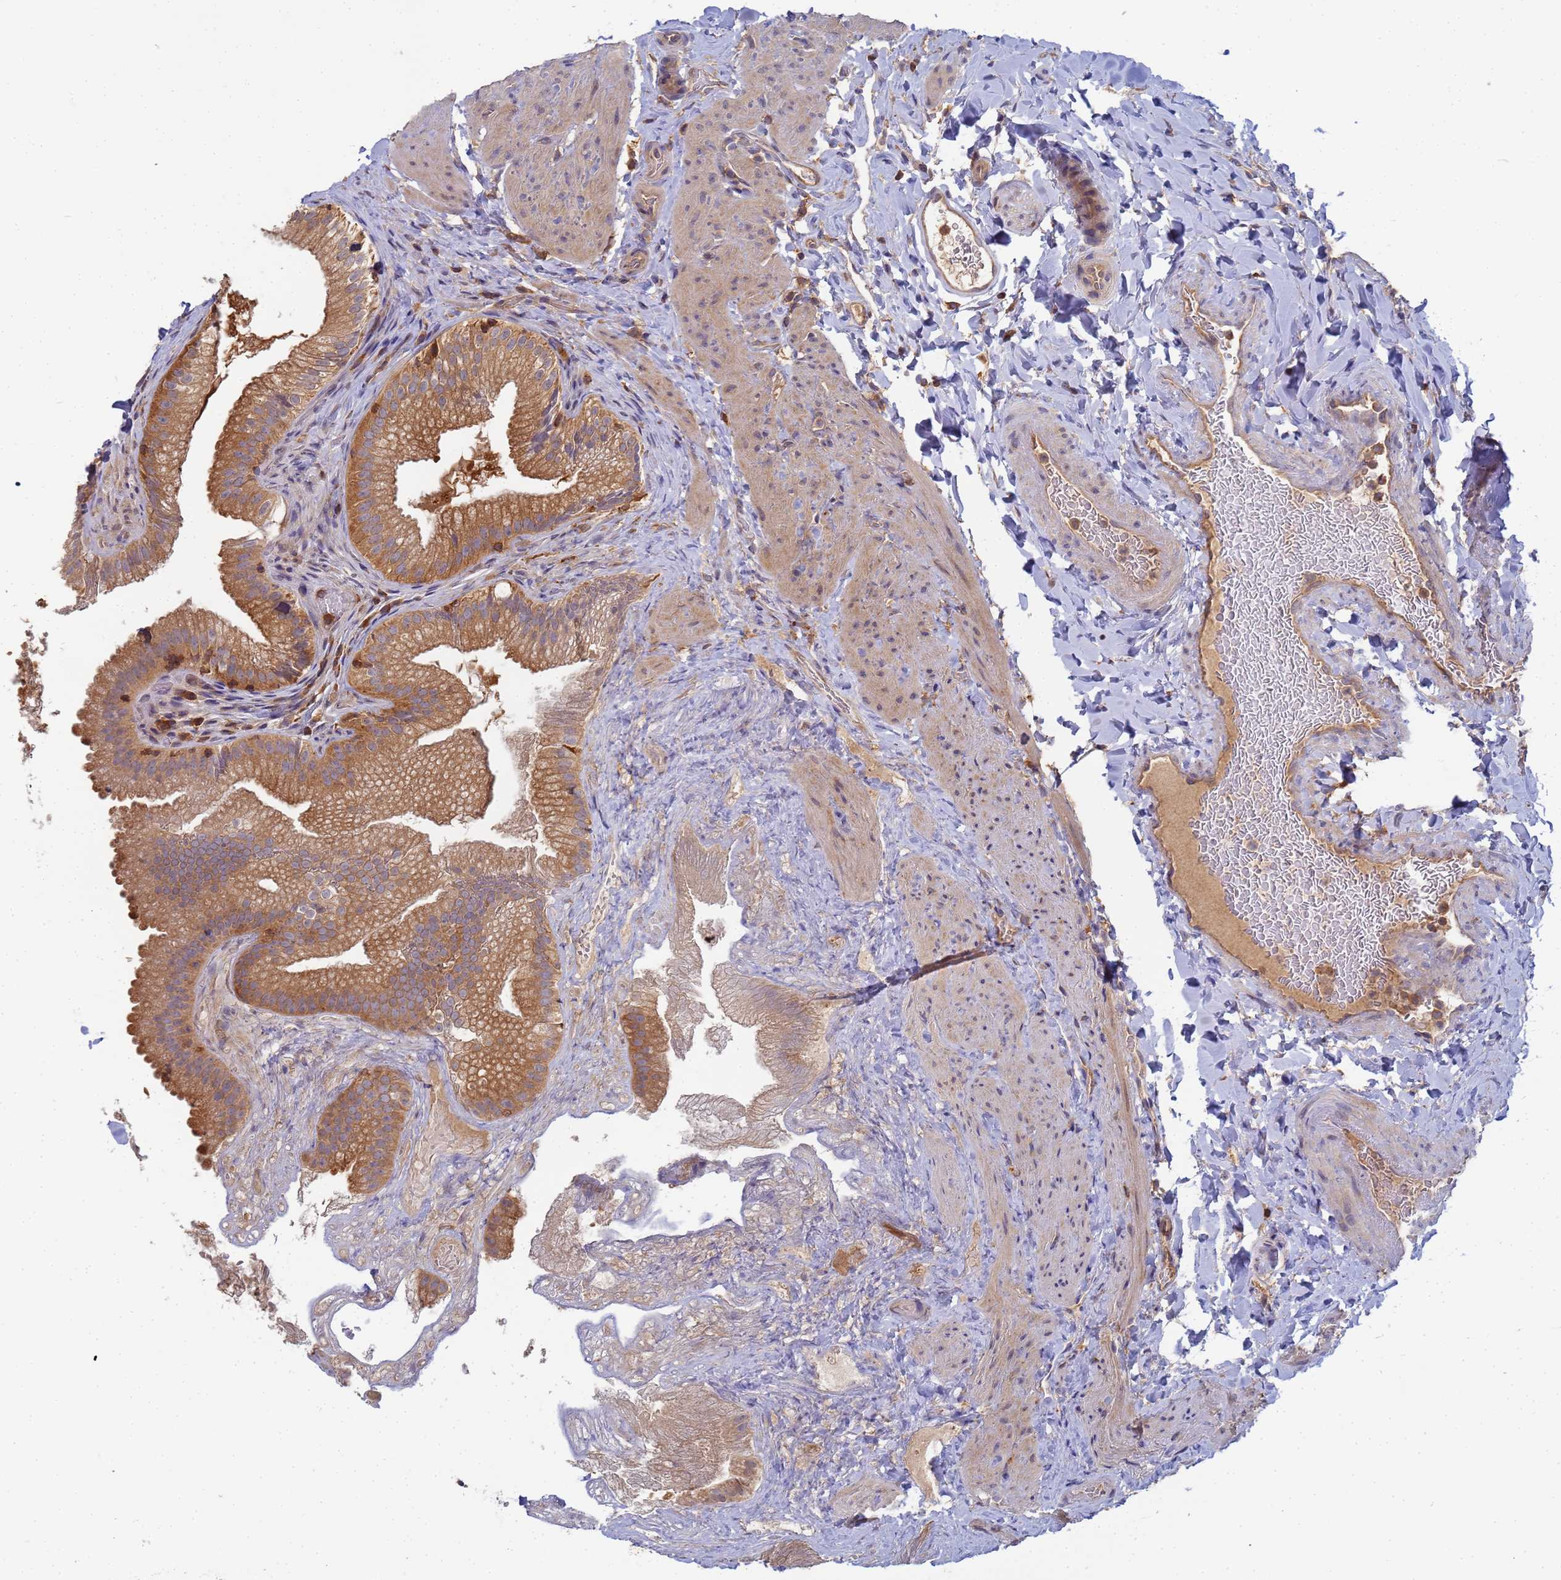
{"staining": {"intensity": "moderate", "quantity": ">75%", "location": "cytoplasmic/membranous"}, "tissue": "gallbladder", "cell_type": "Glandular cells", "image_type": "normal", "snomed": [{"axis": "morphology", "description": "Normal tissue, NOS"}, {"axis": "topography", "description": "Gallbladder"}], "caption": "High-power microscopy captured an IHC photomicrograph of benign gallbladder, revealing moderate cytoplasmic/membranous positivity in about >75% of glandular cells.", "gene": "SHARPIN", "patient": {"sex": "female", "age": 30}}